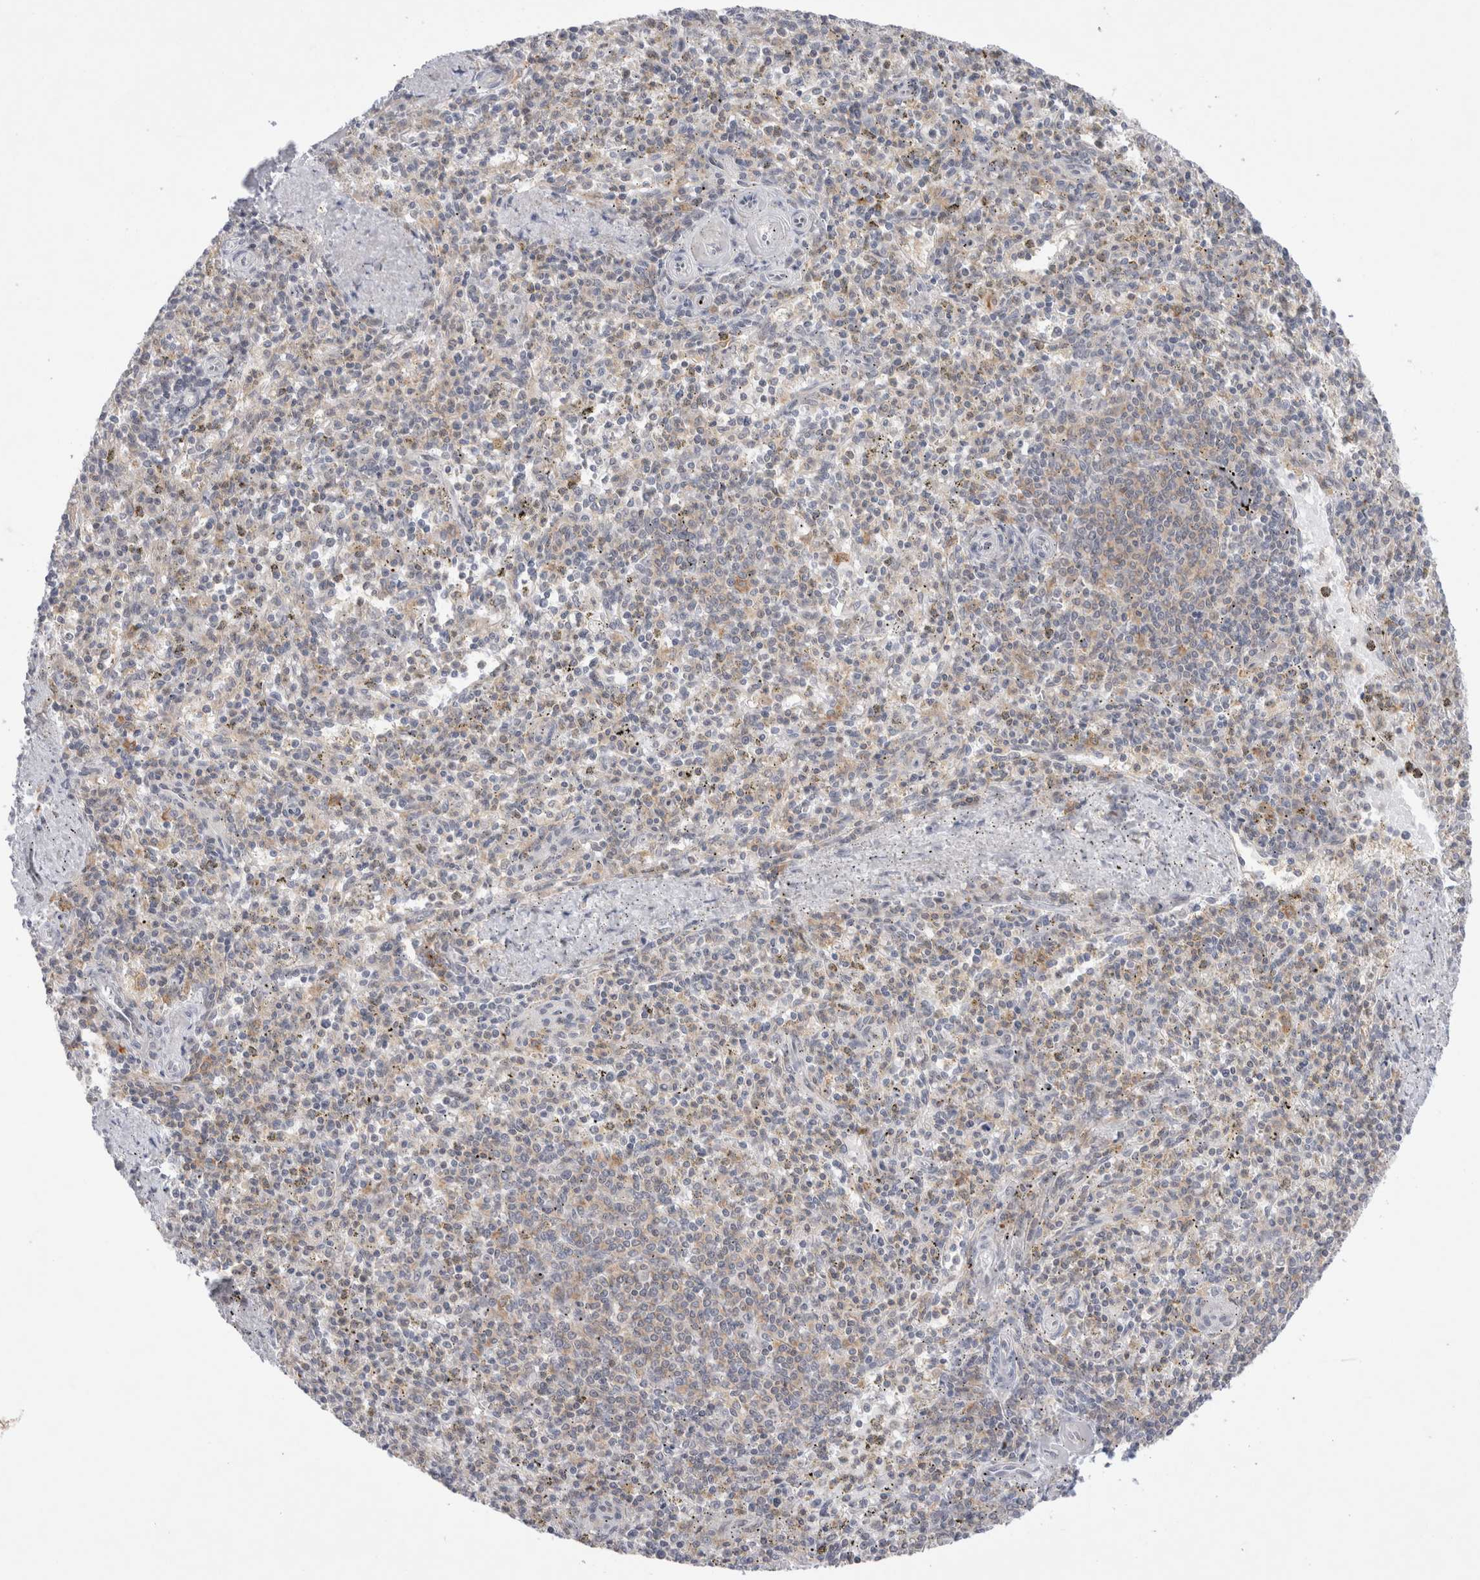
{"staining": {"intensity": "weak", "quantity": "25%-75%", "location": "cytoplasmic/membranous"}, "tissue": "spleen", "cell_type": "Cells in red pulp", "image_type": "normal", "snomed": [{"axis": "morphology", "description": "Normal tissue, NOS"}, {"axis": "topography", "description": "Spleen"}], "caption": "Spleen stained with DAB (3,3'-diaminobenzidine) immunohistochemistry displays low levels of weak cytoplasmic/membranous positivity in about 25%-75% of cells in red pulp.", "gene": "CERS5", "patient": {"sex": "male", "age": 72}}